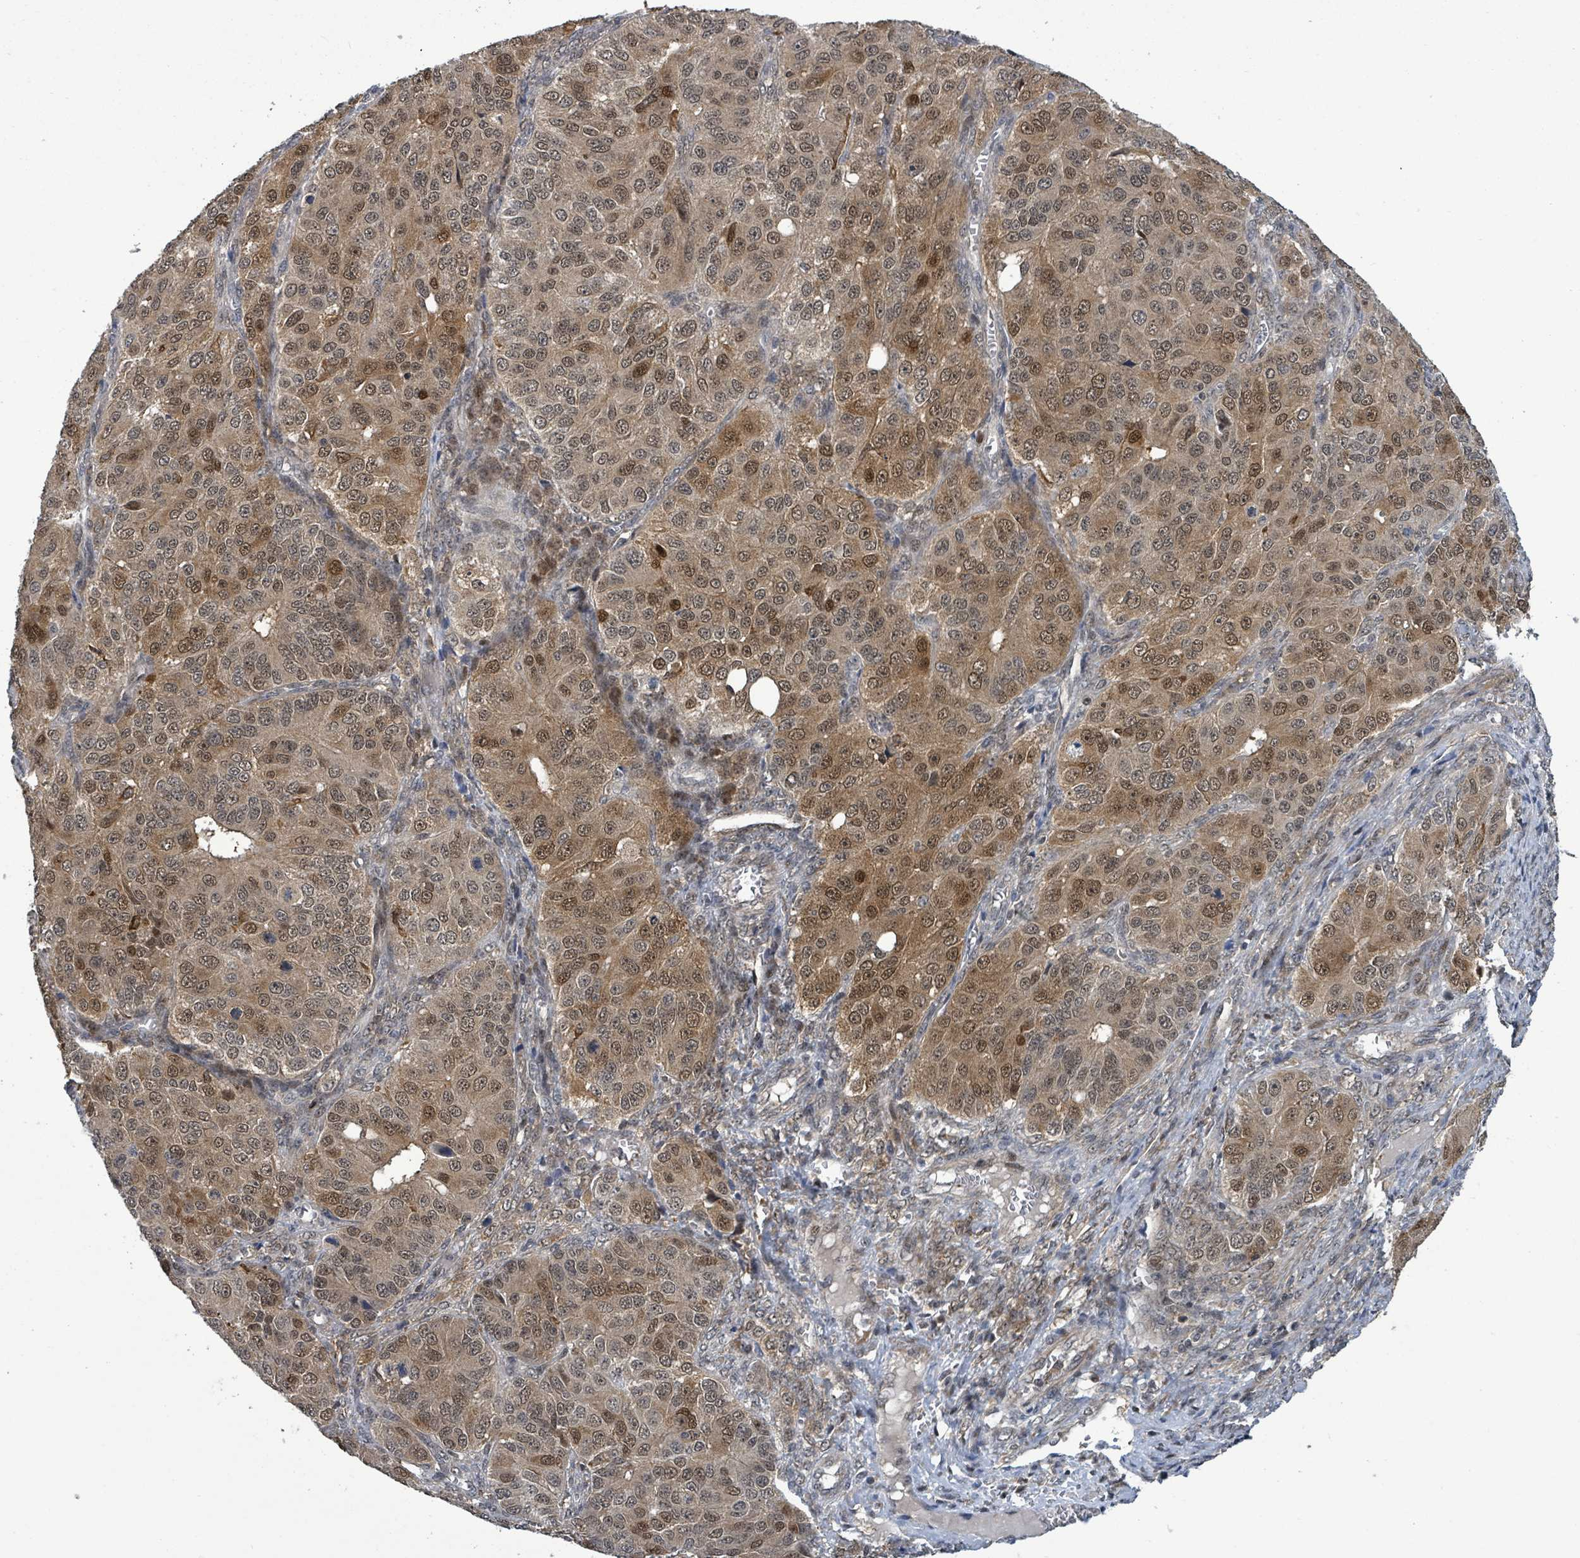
{"staining": {"intensity": "moderate", "quantity": ">75%", "location": "cytoplasmic/membranous,nuclear"}, "tissue": "ovarian cancer", "cell_type": "Tumor cells", "image_type": "cancer", "snomed": [{"axis": "morphology", "description": "Carcinoma, endometroid"}, {"axis": "topography", "description": "Ovary"}], "caption": "Immunohistochemical staining of ovarian endometroid carcinoma demonstrates medium levels of moderate cytoplasmic/membranous and nuclear protein staining in about >75% of tumor cells.", "gene": "FBXO6", "patient": {"sex": "female", "age": 51}}